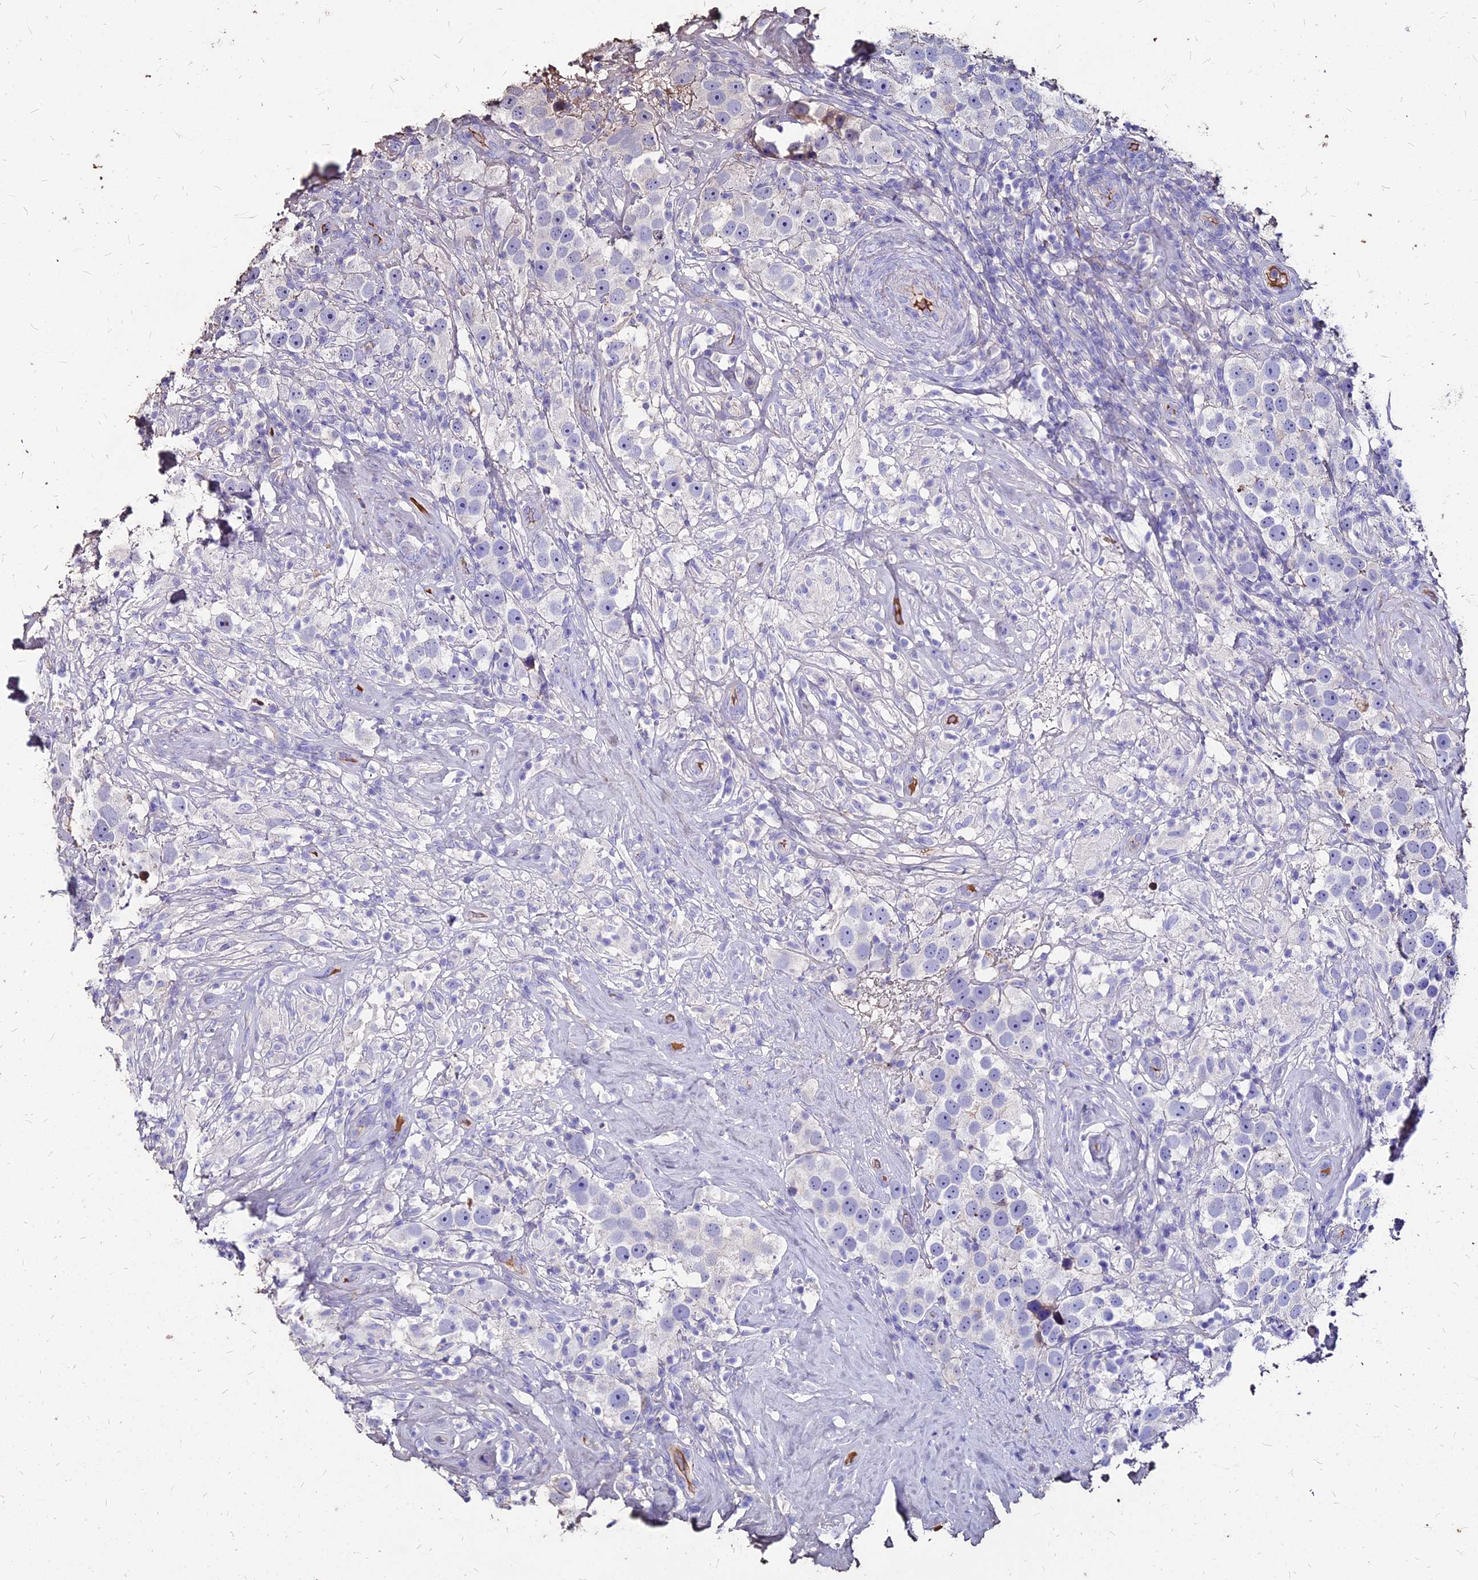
{"staining": {"intensity": "negative", "quantity": "none", "location": "none"}, "tissue": "testis cancer", "cell_type": "Tumor cells", "image_type": "cancer", "snomed": [{"axis": "morphology", "description": "Seminoma, NOS"}, {"axis": "topography", "description": "Testis"}], "caption": "Immunohistochemistry micrograph of human testis cancer (seminoma) stained for a protein (brown), which exhibits no expression in tumor cells.", "gene": "NME5", "patient": {"sex": "male", "age": 49}}